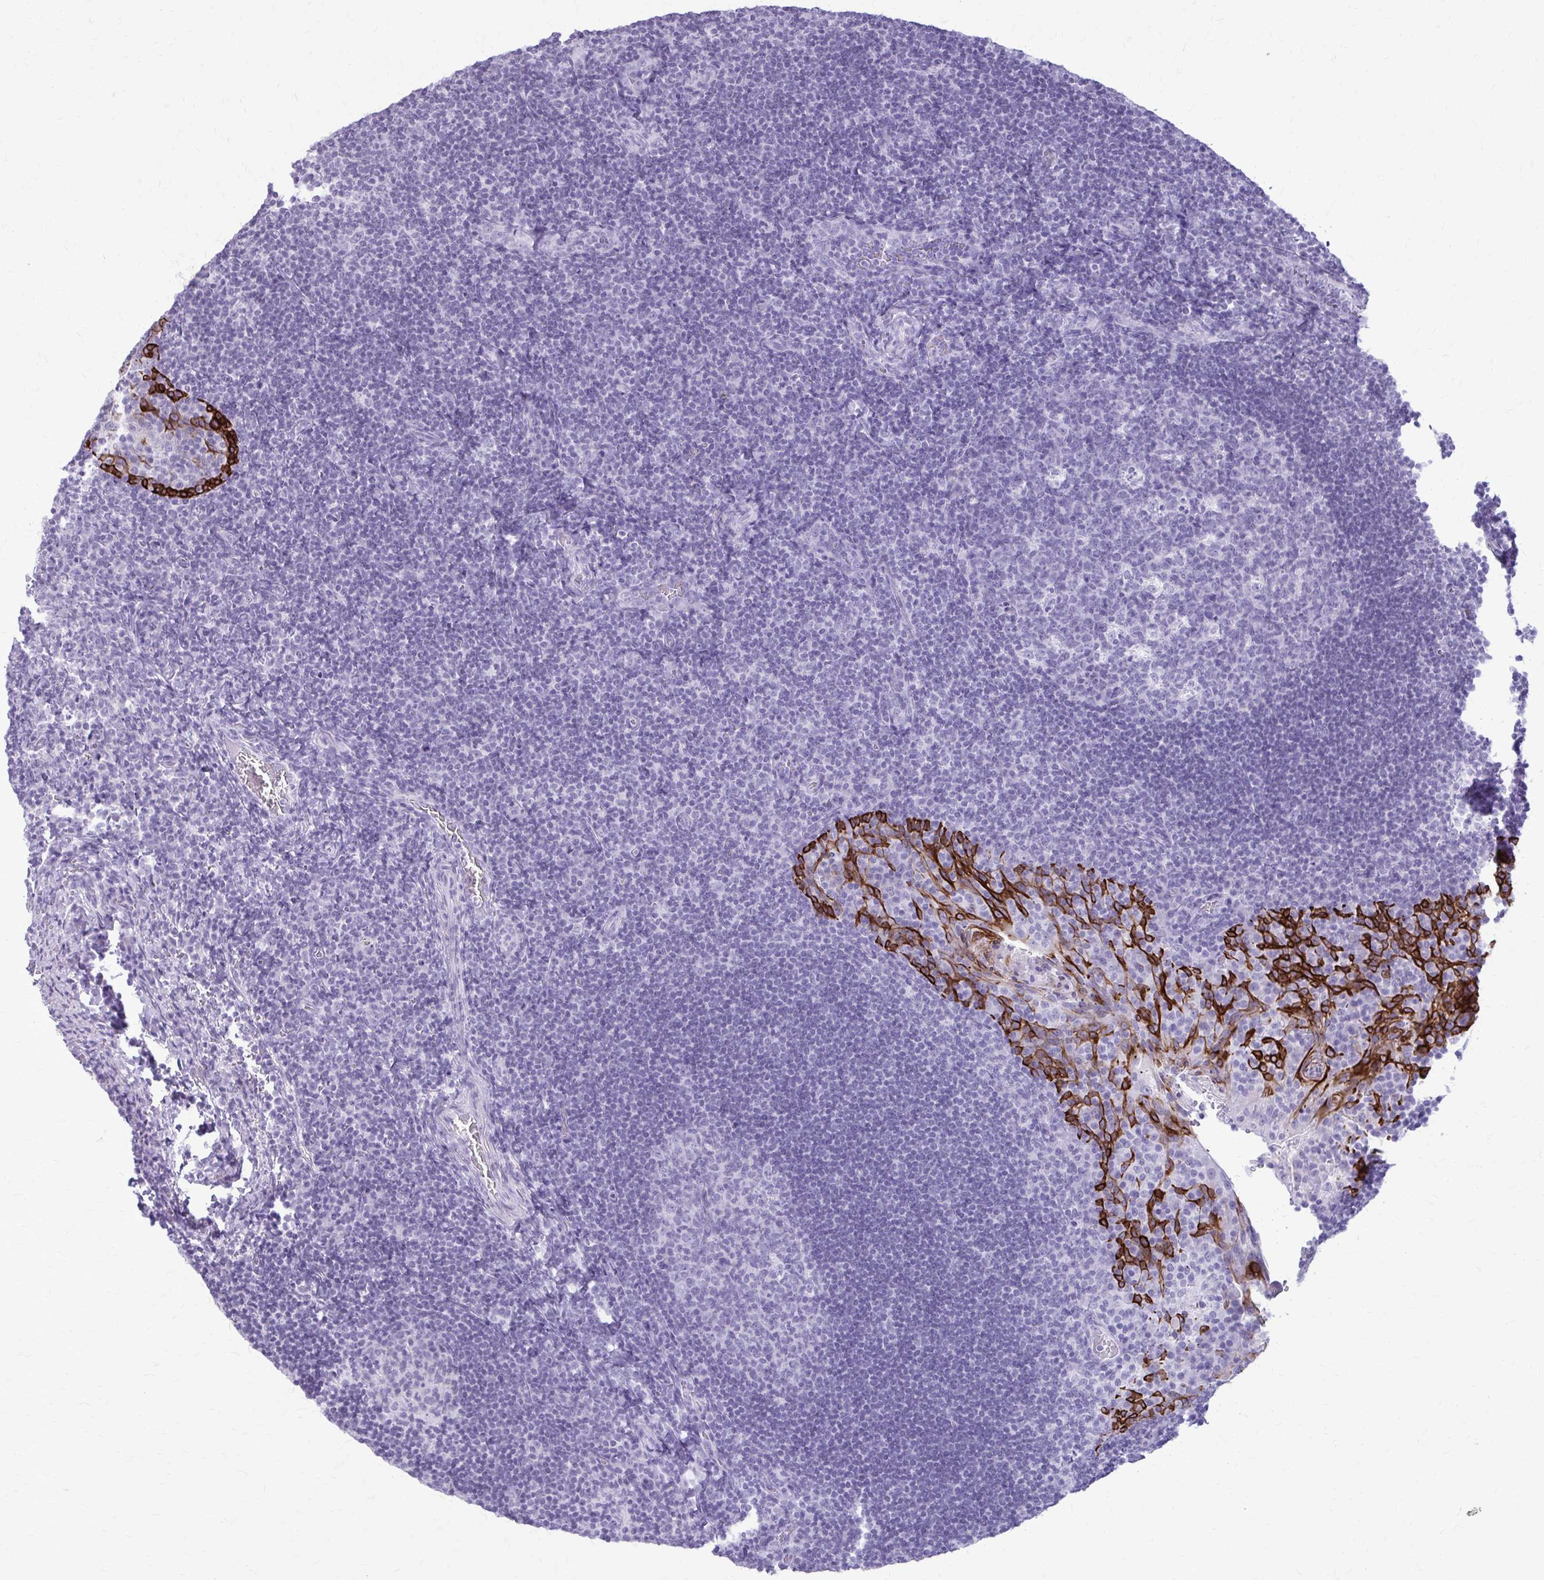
{"staining": {"intensity": "negative", "quantity": "none", "location": "none"}, "tissue": "tonsil", "cell_type": "Germinal center cells", "image_type": "normal", "snomed": [{"axis": "morphology", "description": "Normal tissue, NOS"}, {"axis": "topography", "description": "Tonsil"}], "caption": "The photomicrograph reveals no significant staining in germinal center cells of tonsil. (Stains: DAB immunohistochemistry with hematoxylin counter stain, Microscopy: brightfield microscopy at high magnification).", "gene": "KRT5", "patient": {"sex": "male", "age": 17}}